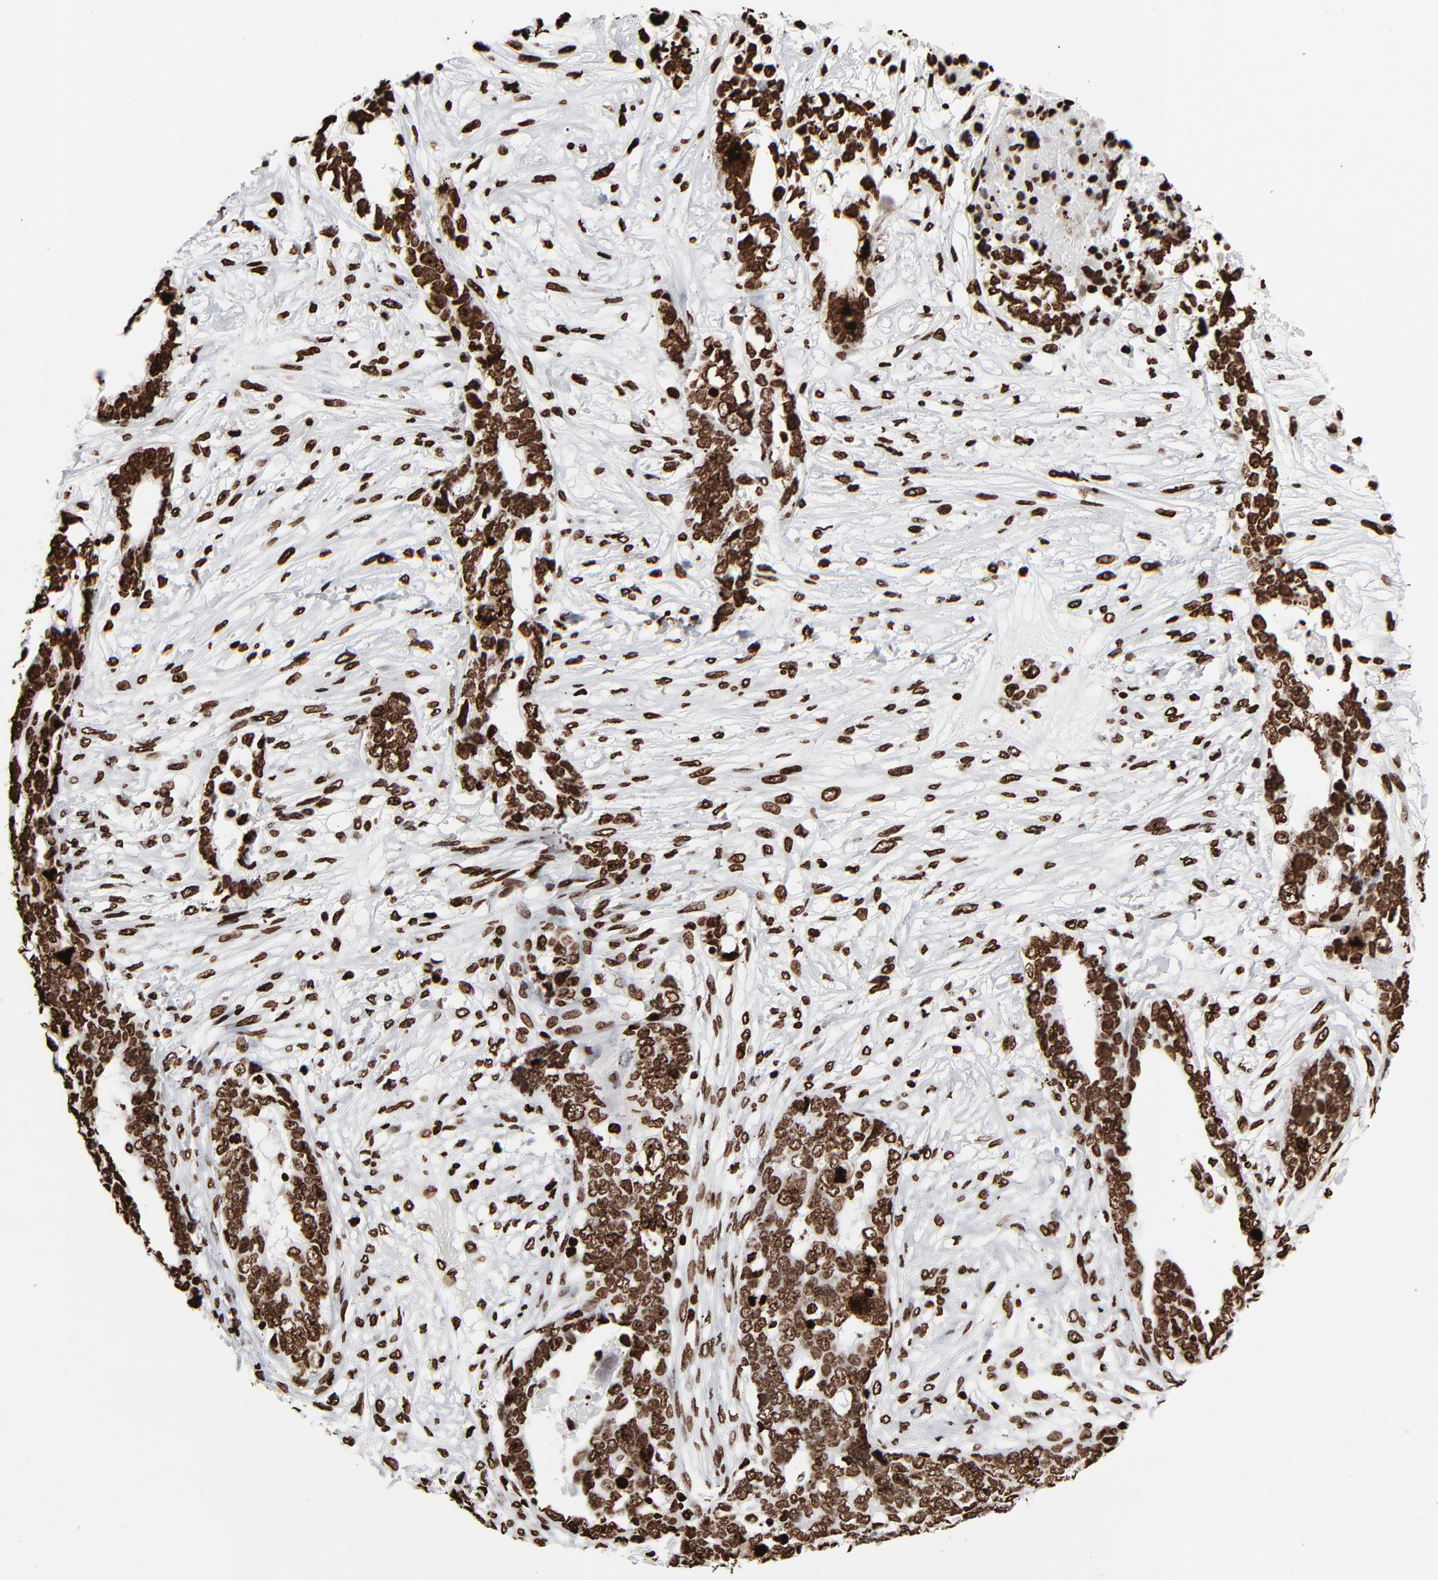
{"staining": {"intensity": "strong", "quantity": ">75%", "location": "nuclear"}, "tissue": "ovarian cancer", "cell_type": "Tumor cells", "image_type": "cancer", "snomed": [{"axis": "morphology", "description": "Normal tissue, NOS"}, {"axis": "morphology", "description": "Cystadenocarcinoma, serous, NOS"}, {"axis": "topography", "description": "Fallopian tube"}, {"axis": "topography", "description": "Ovary"}], "caption": "Ovarian cancer (serous cystadenocarcinoma) stained for a protein (brown) displays strong nuclear positive expression in about >75% of tumor cells.", "gene": "H3-4", "patient": {"sex": "female", "age": 56}}